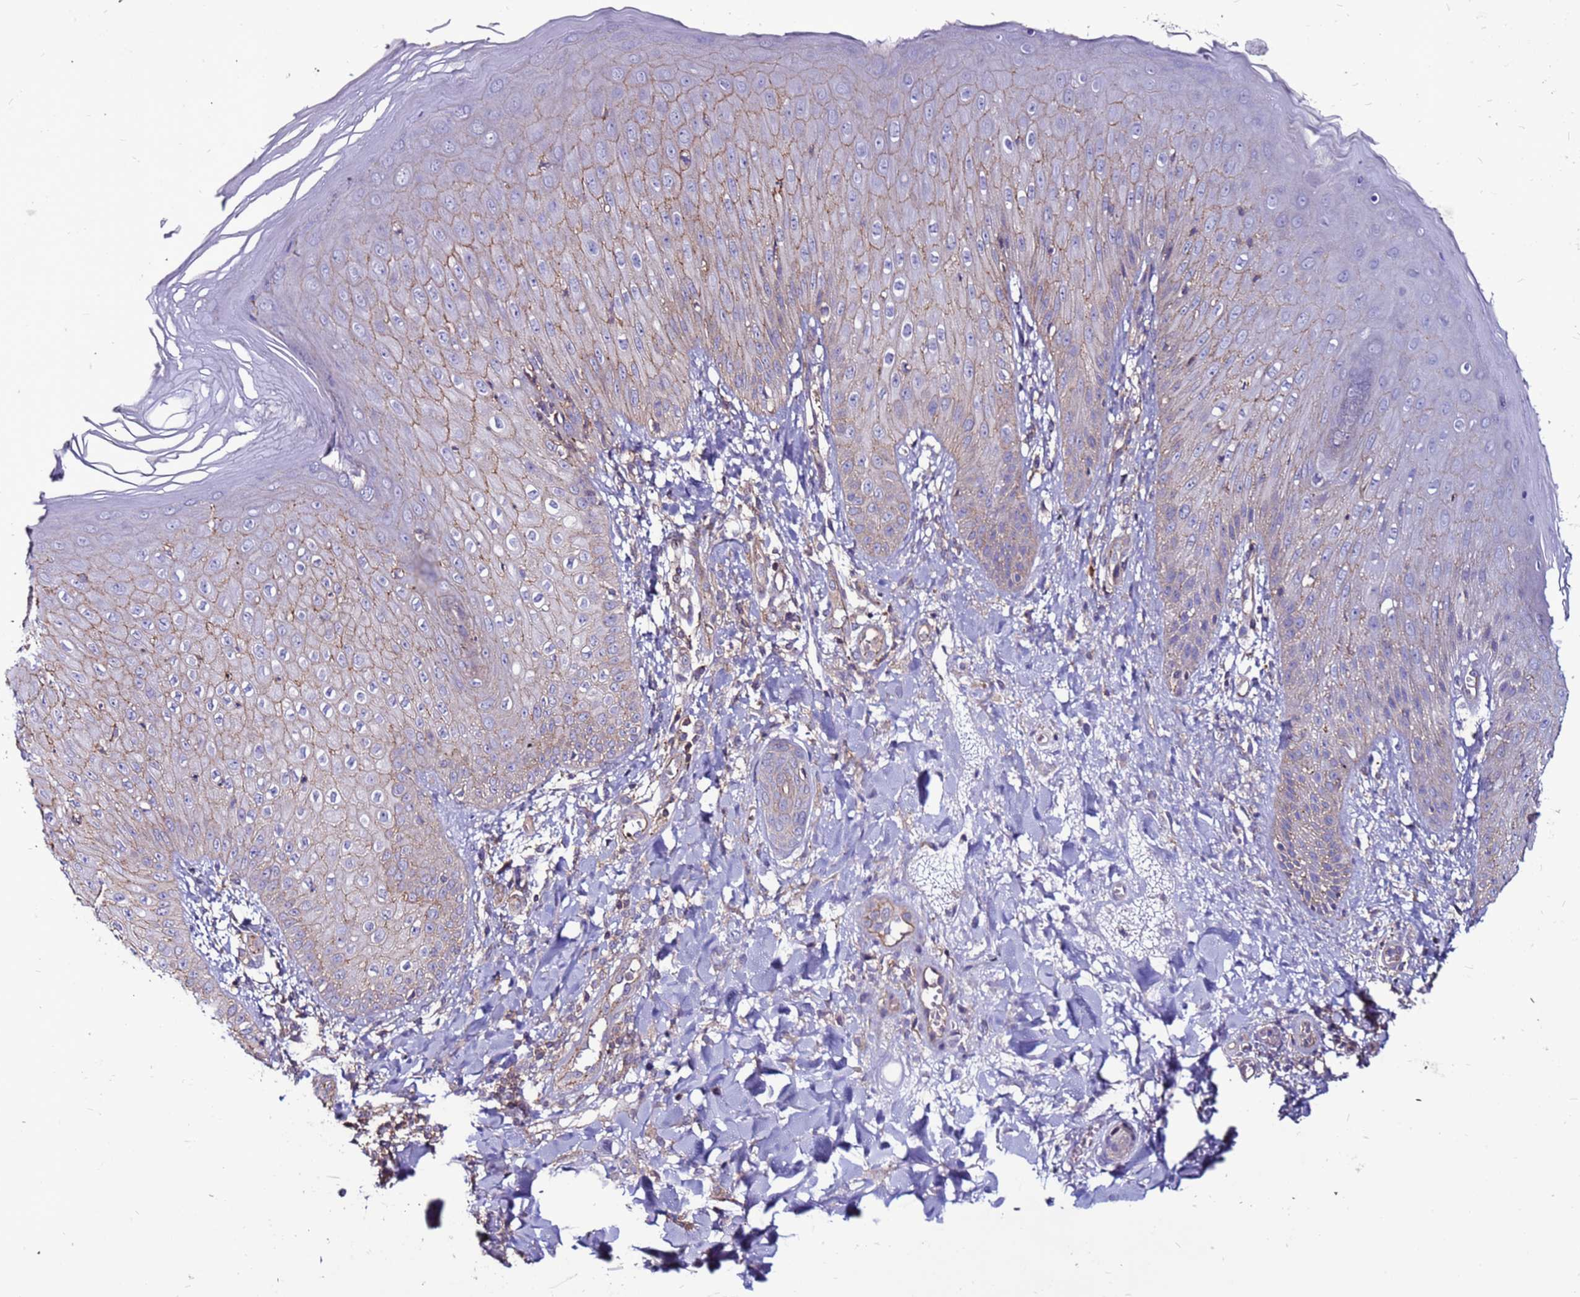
{"staining": {"intensity": "moderate", "quantity": "<25%", "location": "cytoplasmic/membranous"}, "tissue": "skin", "cell_type": "Epidermal cells", "image_type": "normal", "snomed": [{"axis": "morphology", "description": "Normal tissue, NOS"}, {"axis": "morphology", "description": "Inflammation, NOS"}, {"axis": "topography", "description": "Soft tissue"}, {"axis": "topography", "description": "Anal"}], "caption": "Approximately <25% of epidermal cells in benign human skin display moderate cytoplasmic/membranous protein expression as visualized by brown immunohistochemical staining.", "gene": "NRN1L", "patient": {"sex": "female", "age": 15}}